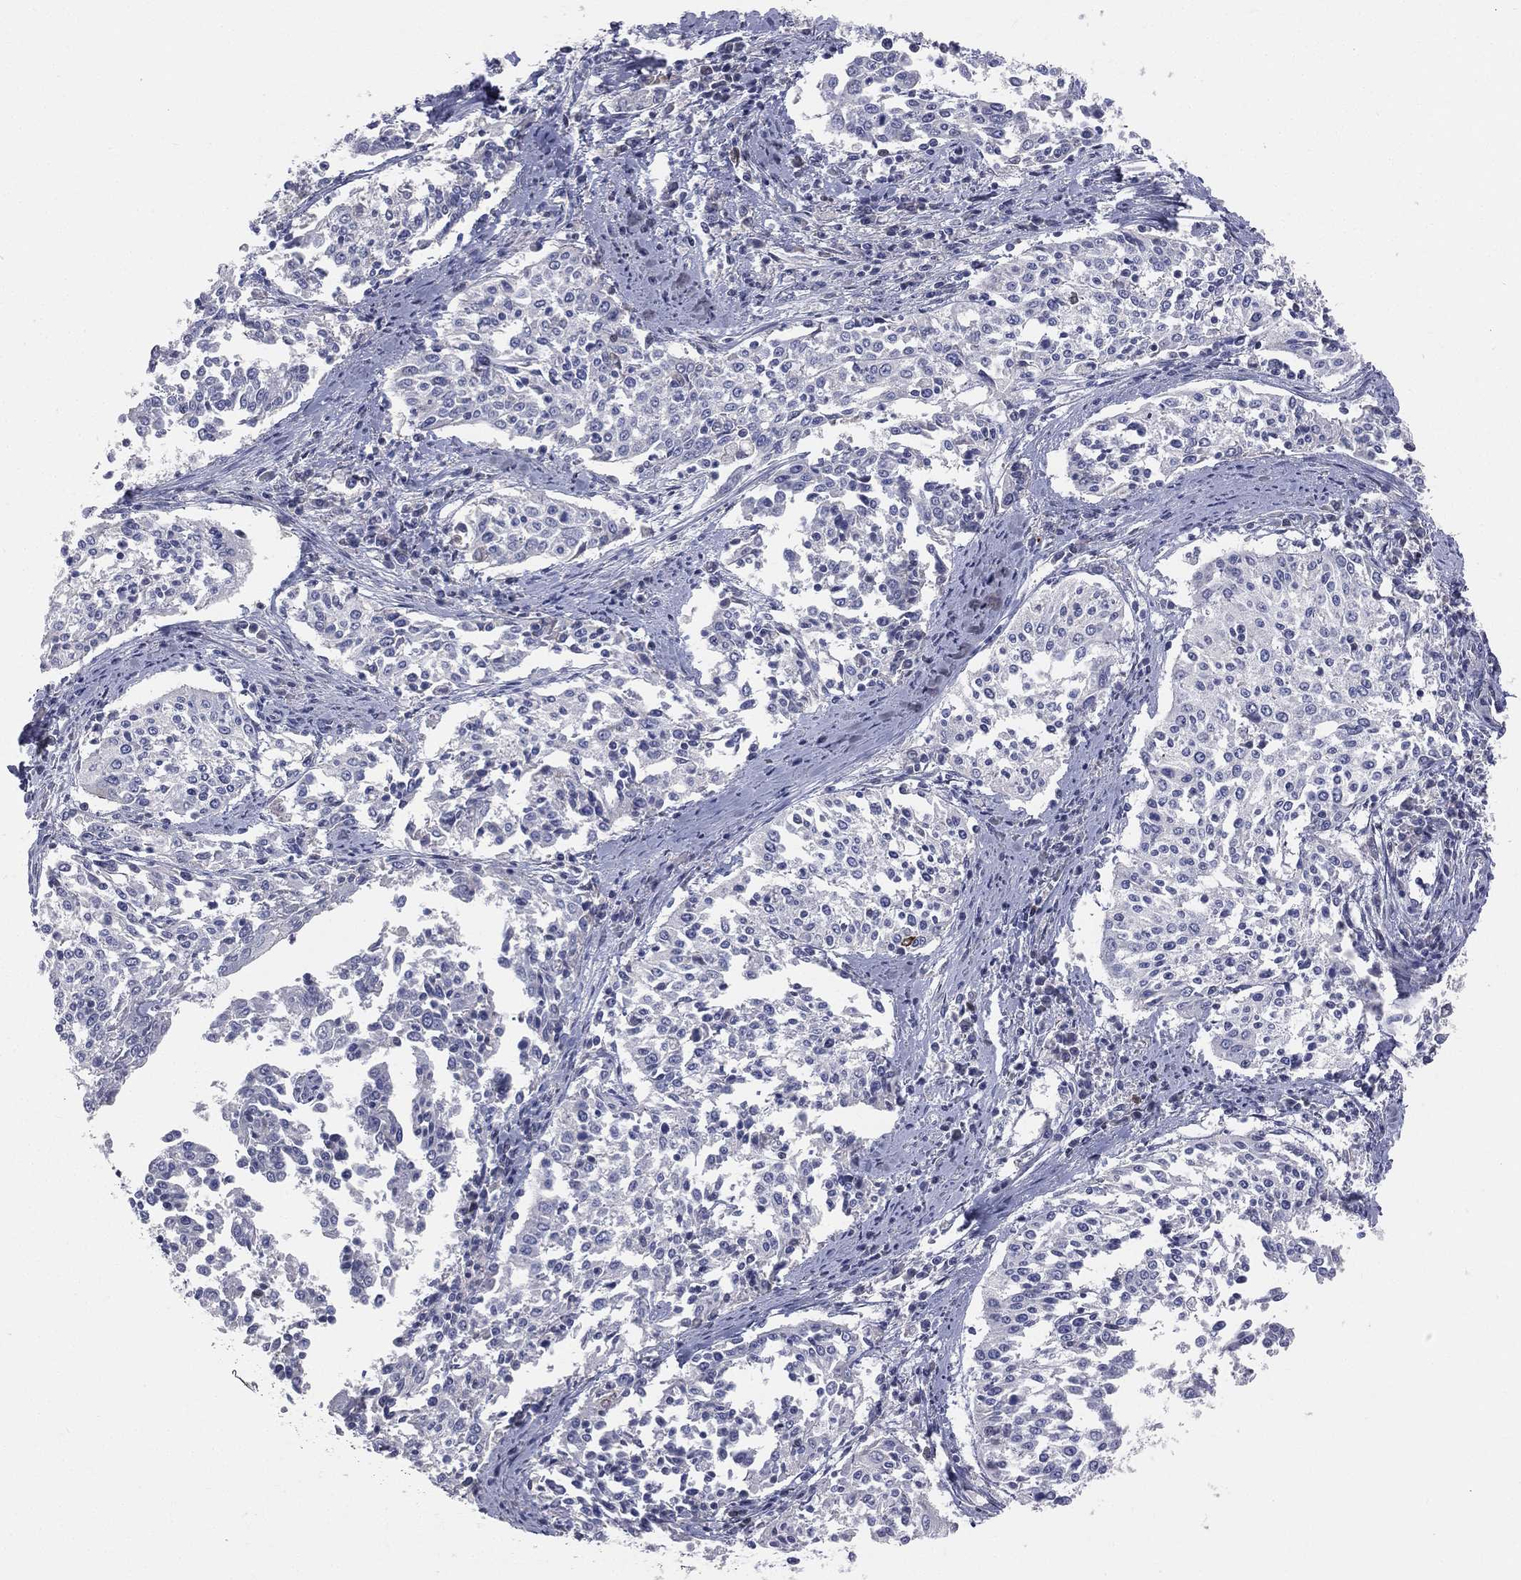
{"staining": {"intensity": "negative", "quantity": "none", "location": "none"}, "tissue": "cervical cancer", "cell_type": "Tumor cells", "image_type": "cancer", "snomed": [{"axis": "morphology", "description": "Squamous cell carcinoma, NOS"}, {"axis": "topography", "description": "Cervix"}], "caption": "IHC of squamous cell carcinoma (cervical) exhibits no positivity in tumor cells.", "gene": "DMKN", "patient": {"sex": "female", "age": 41}}